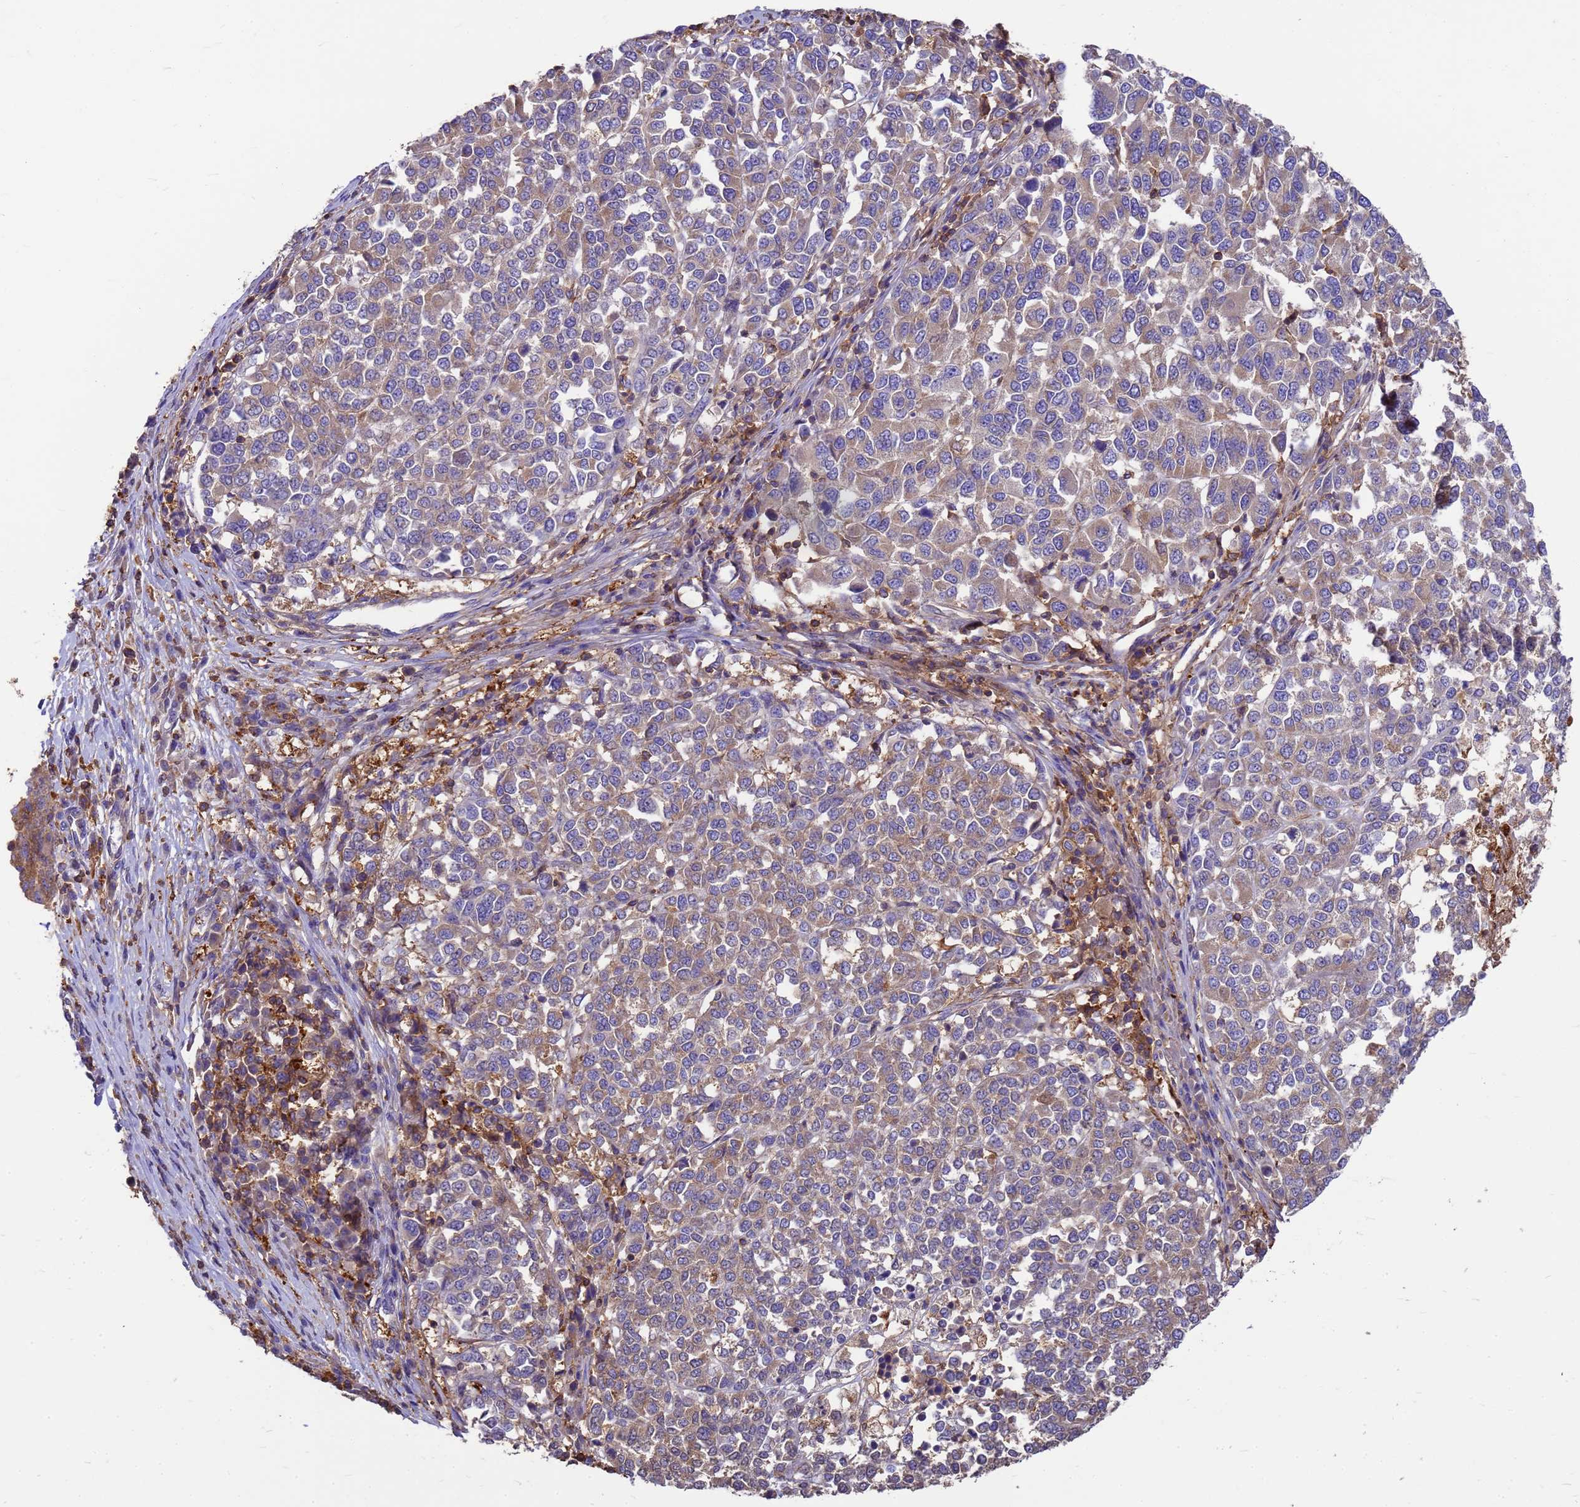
{"staining": {"intensity": "weak", "quantity": ">75%", "location": "cytoplasmic/membranous"}, "tissue": "melanoma", "cell_type": "Tumor cells", "image_type": "cancer", "snomed": [{"axis": "morphology", "description": "Malignant melanoma, Metastatic site"}, {"axis": "topography", "description": "Lymph node"}], "caption": "A low amount of weak cytoplasmic/membranous positivity is seen in approximately >75% of tumor cells in melanoma tissue.", "gene": "ZNF235", "patient": {"sex": "male", "age": 44}}